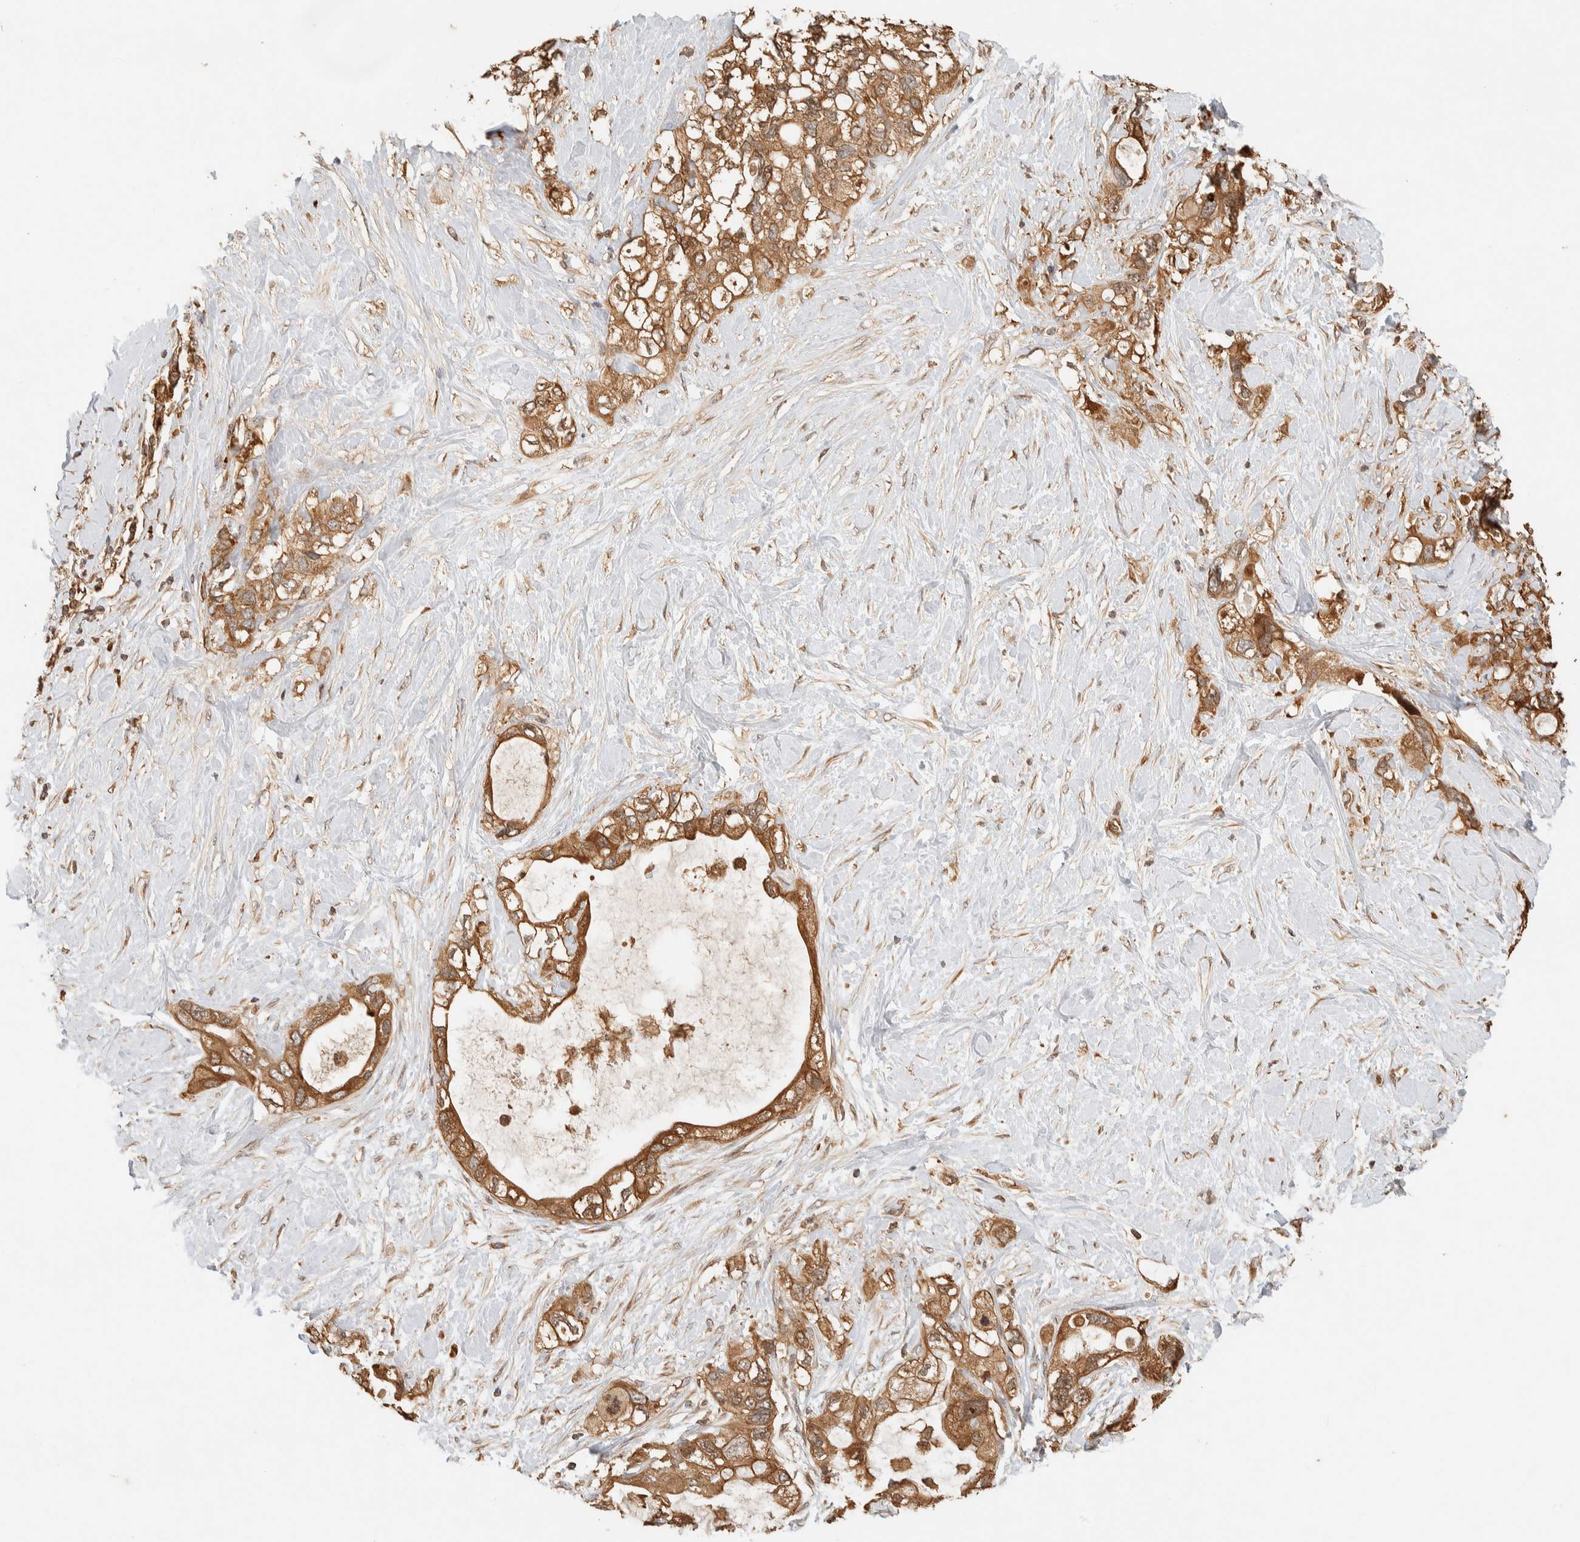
{"staining": {"intensity": "moderate", "quantity": ">75%", "location": "cytoplasmic/membranous"}, "tissue": "pancreatic cancer", "cell_type": "Tumor cells", "image_type": "cancer", "snomed": [{"axis": "morphology", "description": "Adenocarcinoma, NOS"}, {"axis": "topography", "description": "Pancreas"}], "caption": "Immunohistochemistry image of neoplastic tissue: pancreatic adenocarcinoma stained using IHC exhibits medium levels of moderate protein expression localized specifically in the cytoplasmic/membranous of tumor cells, appearing as a cytoplasmic/membranous brown color.", "gene": "TTI2", "patient": {"sex": "female", "age": 56}}